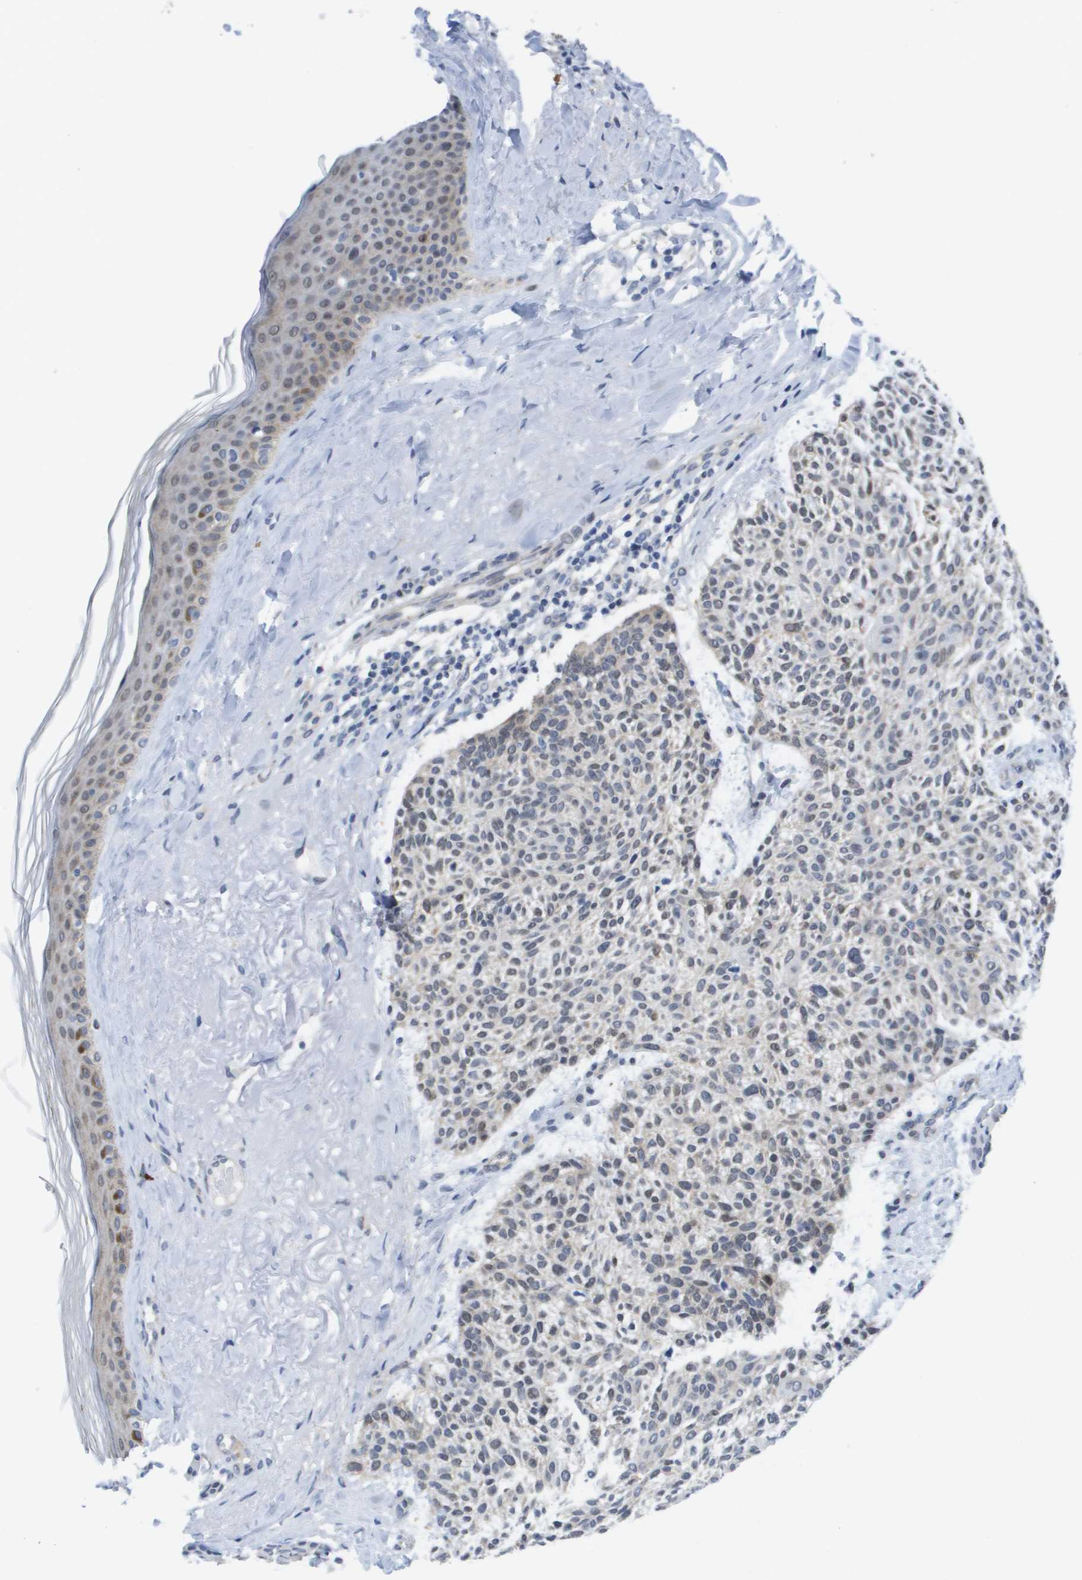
{"staining": {"intensity": "weak", "quantity": "<25%", "location": "nuclear"}, "tissue": "skin cancer", "cell_type": "Tumor cells", "image_type": "cancer", "snomed": [{"axis": "morphology", "description": "Normal tissue, NOS"}, {"axis": "morphology", "description": "Basal cell carcinoma"}, {"axis": "topography", "description": "Skin"}], "caption": "An image of human skin basal cell carcinoma is negative for staining in tumor cells. (DAB immunohistochemistry, high magnification).", "gene": "FKBP4", "patient": {"sex": "female", "age": 70}}